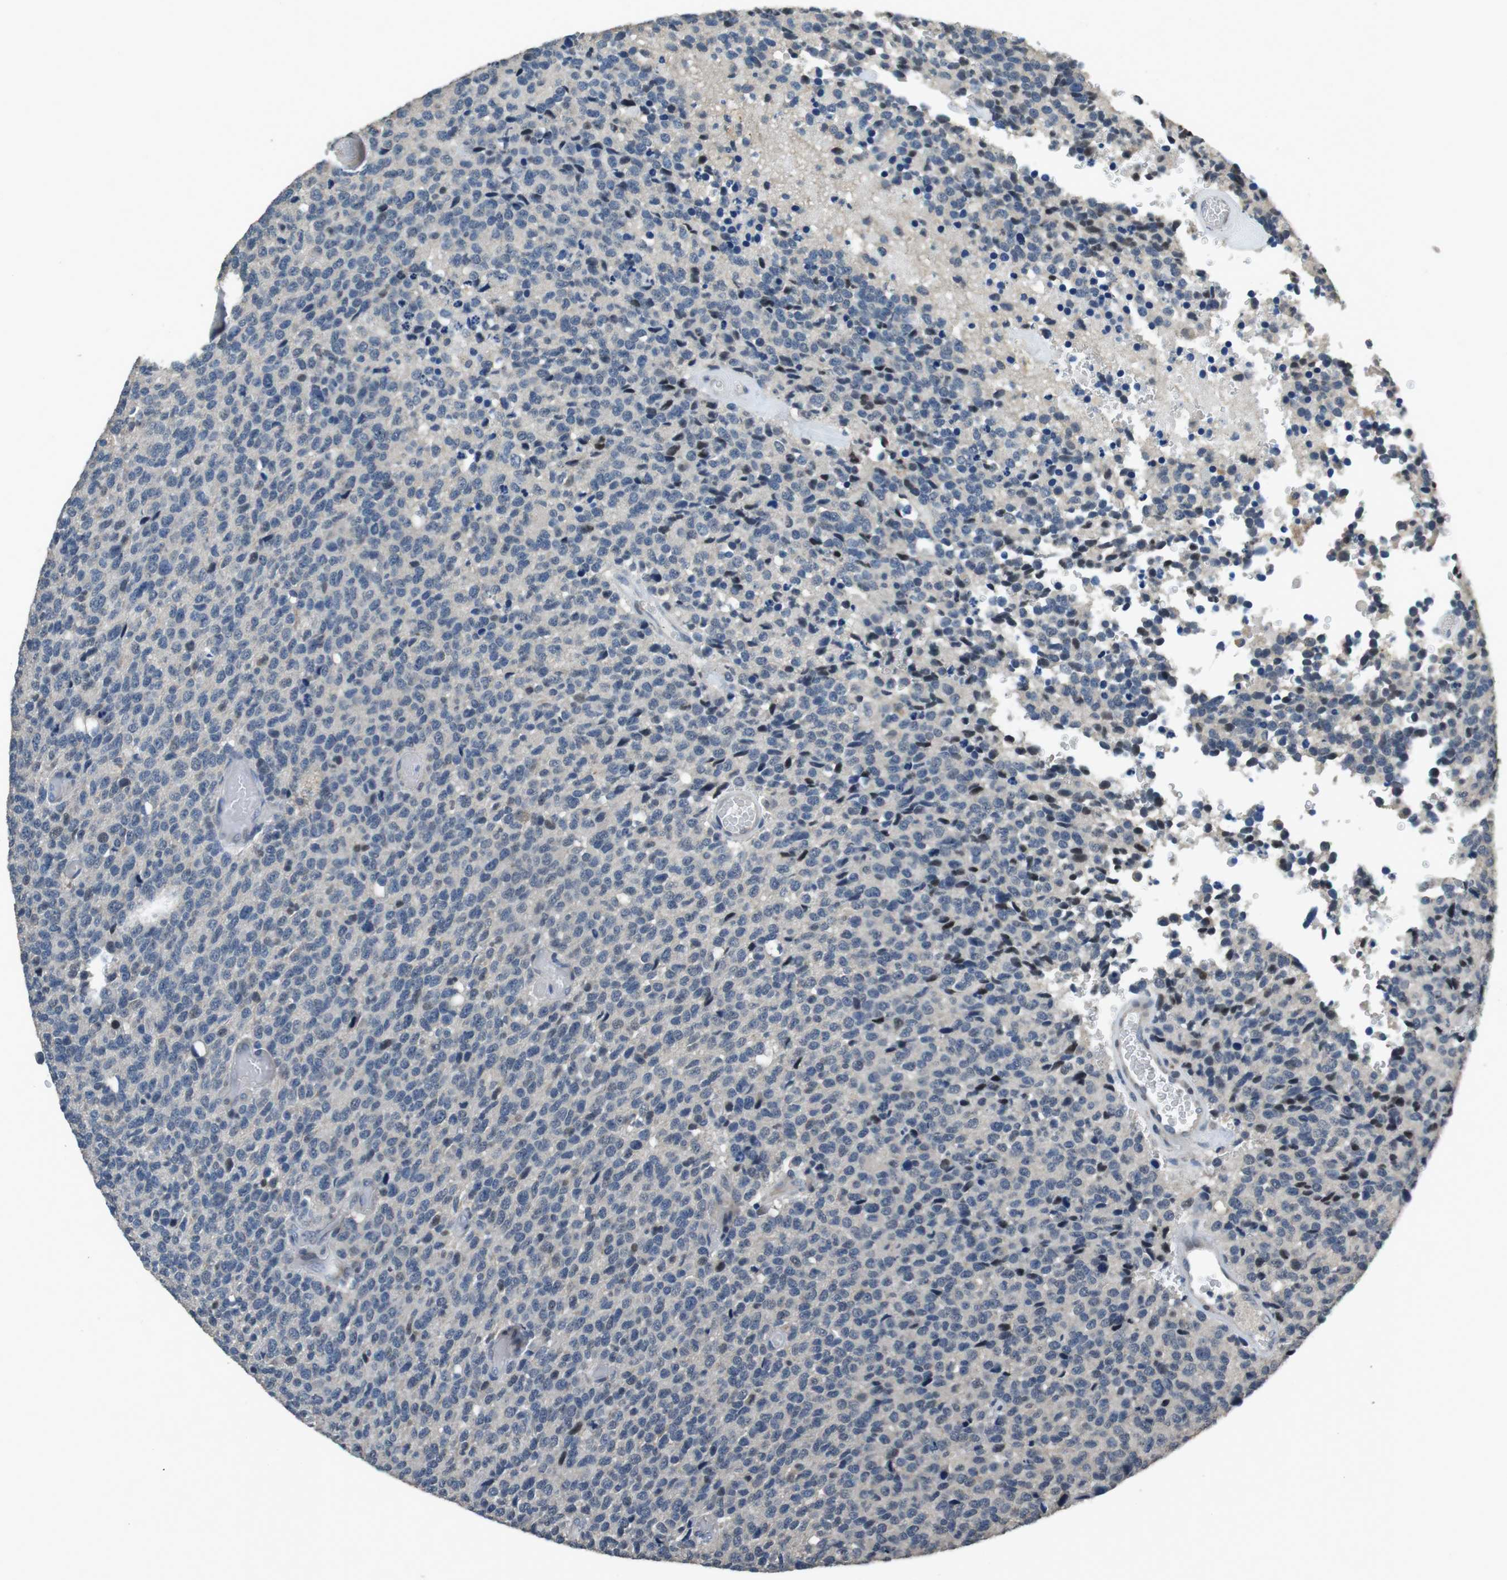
{"staining": {"intensity": "negative", "quantity": "none", "location": "none"}, "tissue": "glioma", "cell_type": "Tumor cells", "image_type": "cancer", "snomed": [{"axis": "morphology", "description": "Glioma, malignant, High grade"}, {"axis": "topography", "description": "pancreas cauda"}], "caption": "This is a photomicrograph of IHC staining of glioma, which shows no staining in tumor cells. (Immunohistochemistry, brightfield microscopy, high magnification).", "gene": "CLDN7", "patient": {"sex": "male", "age": 60}}